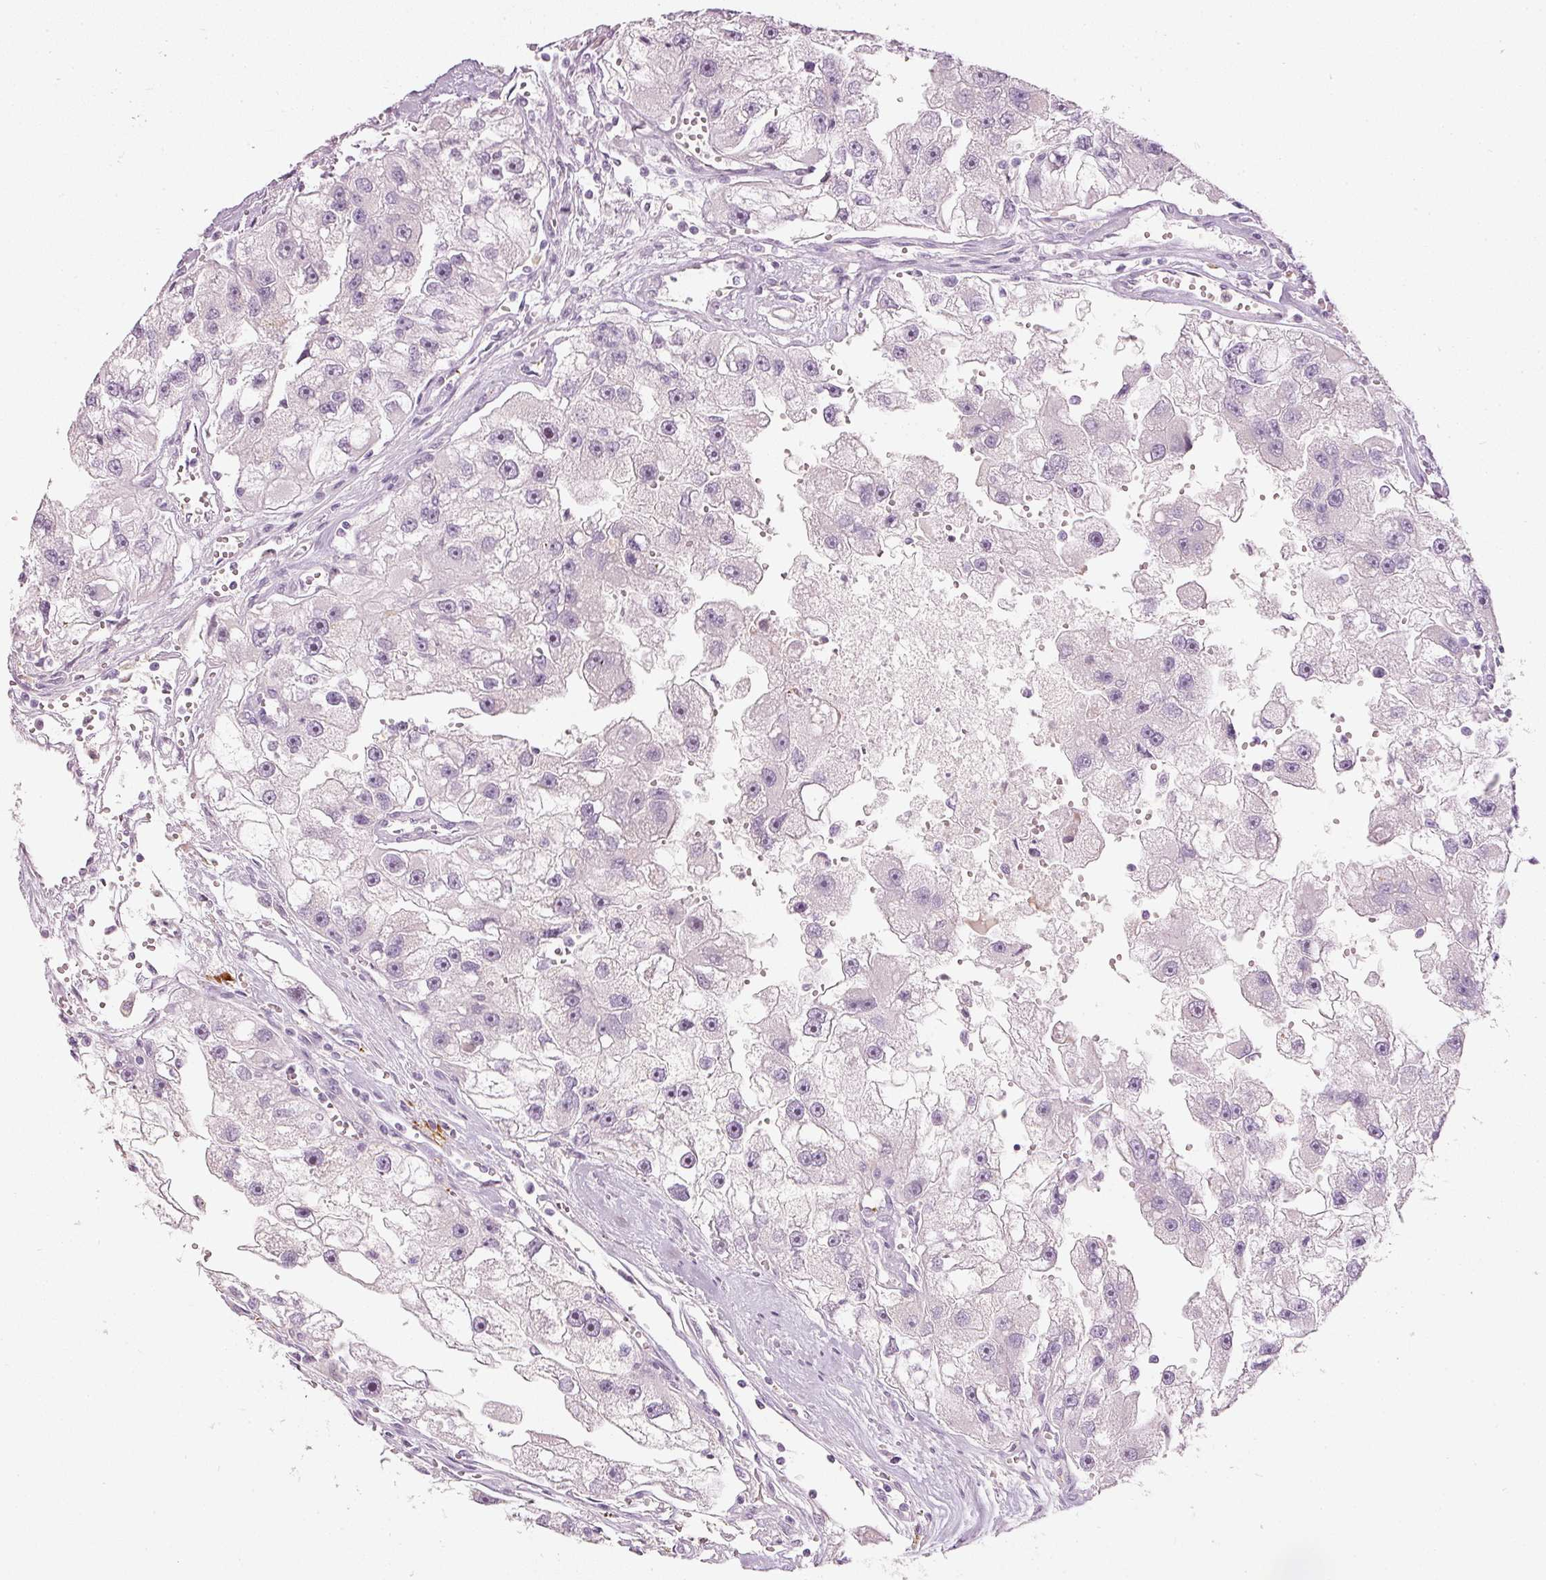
{"staining": {"intensity": "negative", "quantity": "none", "location": "none"}, "tissue": "renal cancer", "cell_type": "Tumor cells", "image_type": "cancer", "snomed": [{"axis": "morphology", "description": "Adenocarcinoma, NOS"}, {"axis": "topography", "description": "Kidney"}], "caption": "Immunohistochemistry photomicrograph of adenocarcinoma (renal) stained for a protein (brown), which demonstrates no positivity in tumor cells.", "gene": "LECT2", "patient": {"sex": "male", "age": 63}}